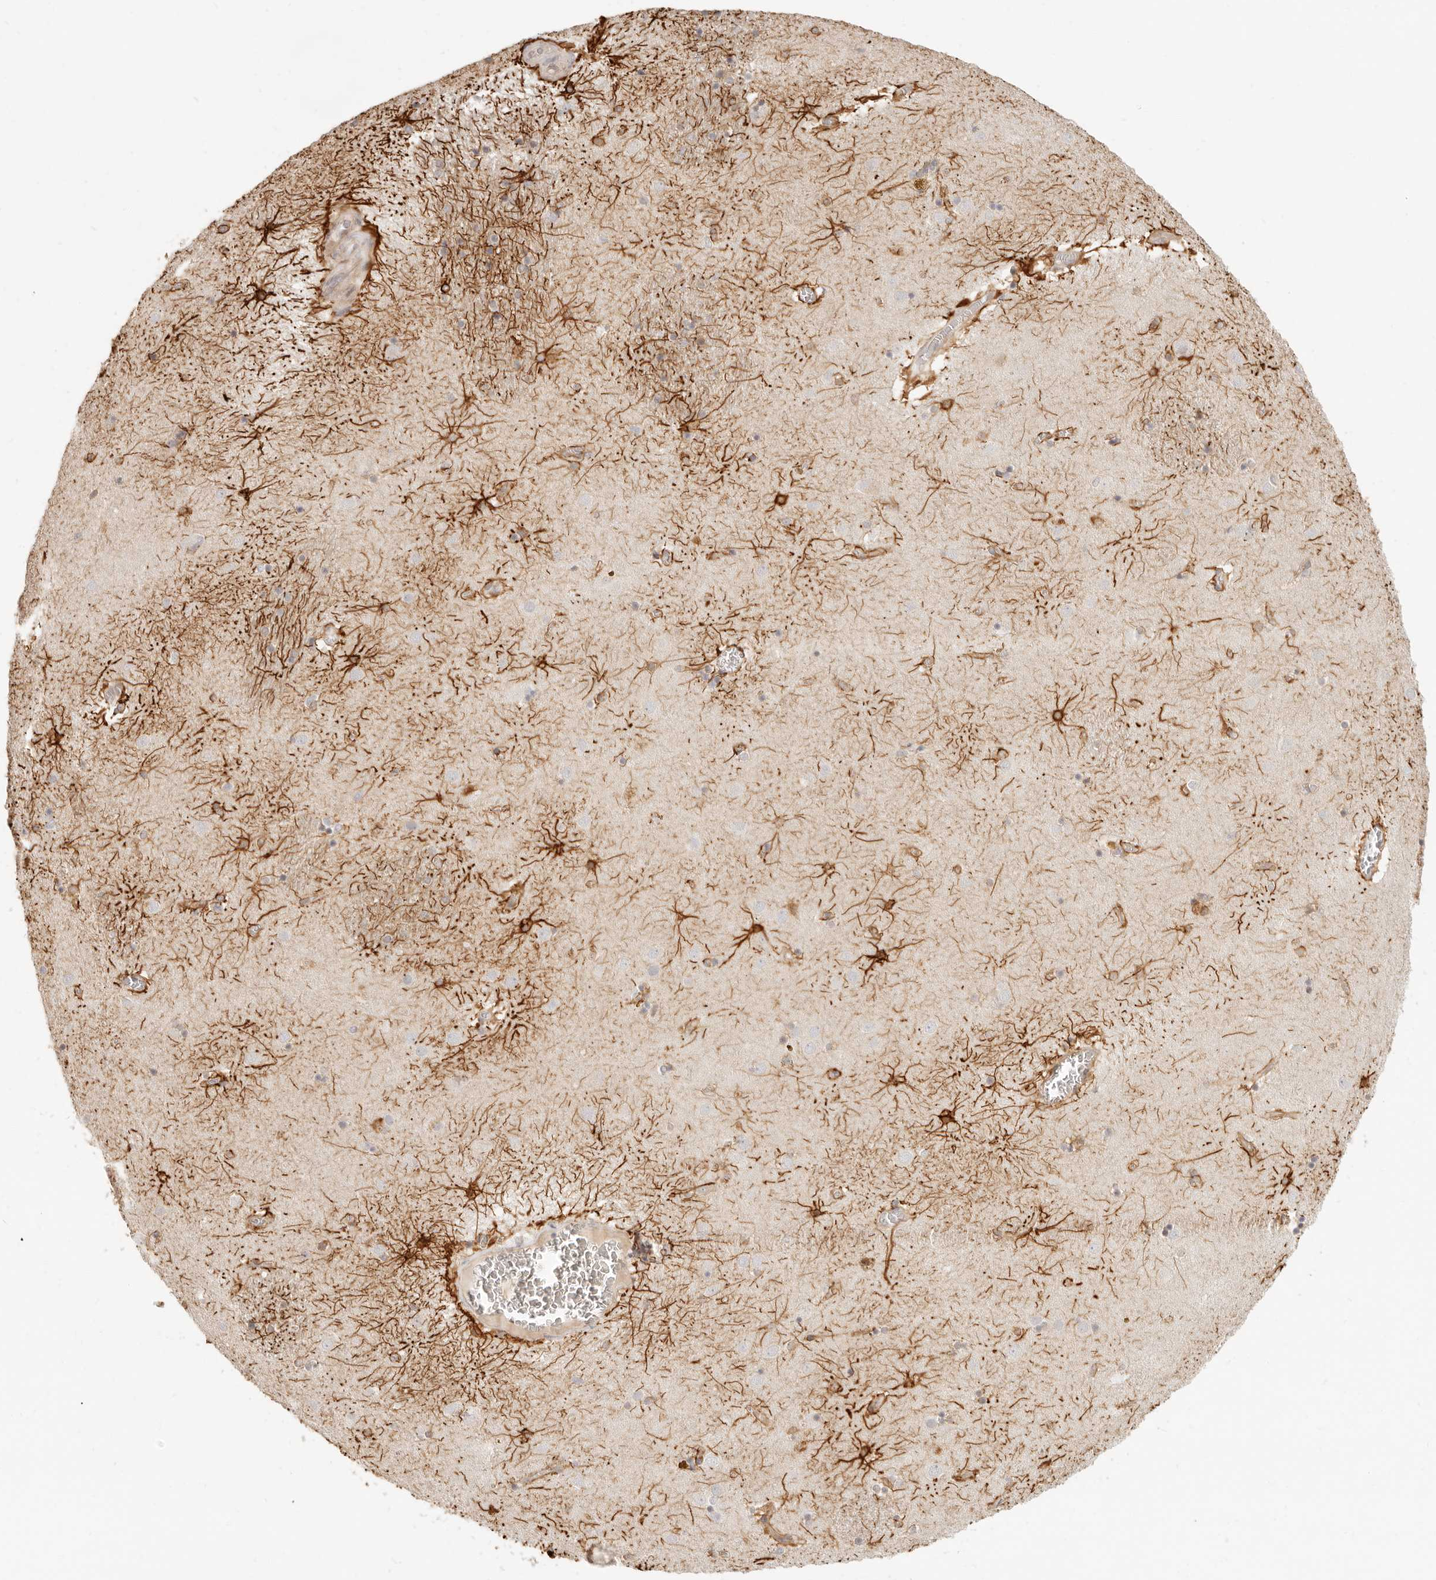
{"staining": {"intensity": "strong", "quantity": "25%-75%", "location": "cytoplasmic/membranous"}, "tissue": "caudate", "cell_type": "Glial cells", "image_type": "normal", "snomed": [{"axis": "morphology", "description": "Normal tissue, NOS"}, {"axis": "topography", "description": "Lateral ventricle wall"}], "caption": "Immunohistochemistry image of unremarkable caudate stained for a protein (brown), which reveals high levels of strong cytoplasmic/membranous staining in about 25%-75% of glial cells.", "gene": "TUFT1", "patient": {"sex": "male", "age": 70}}